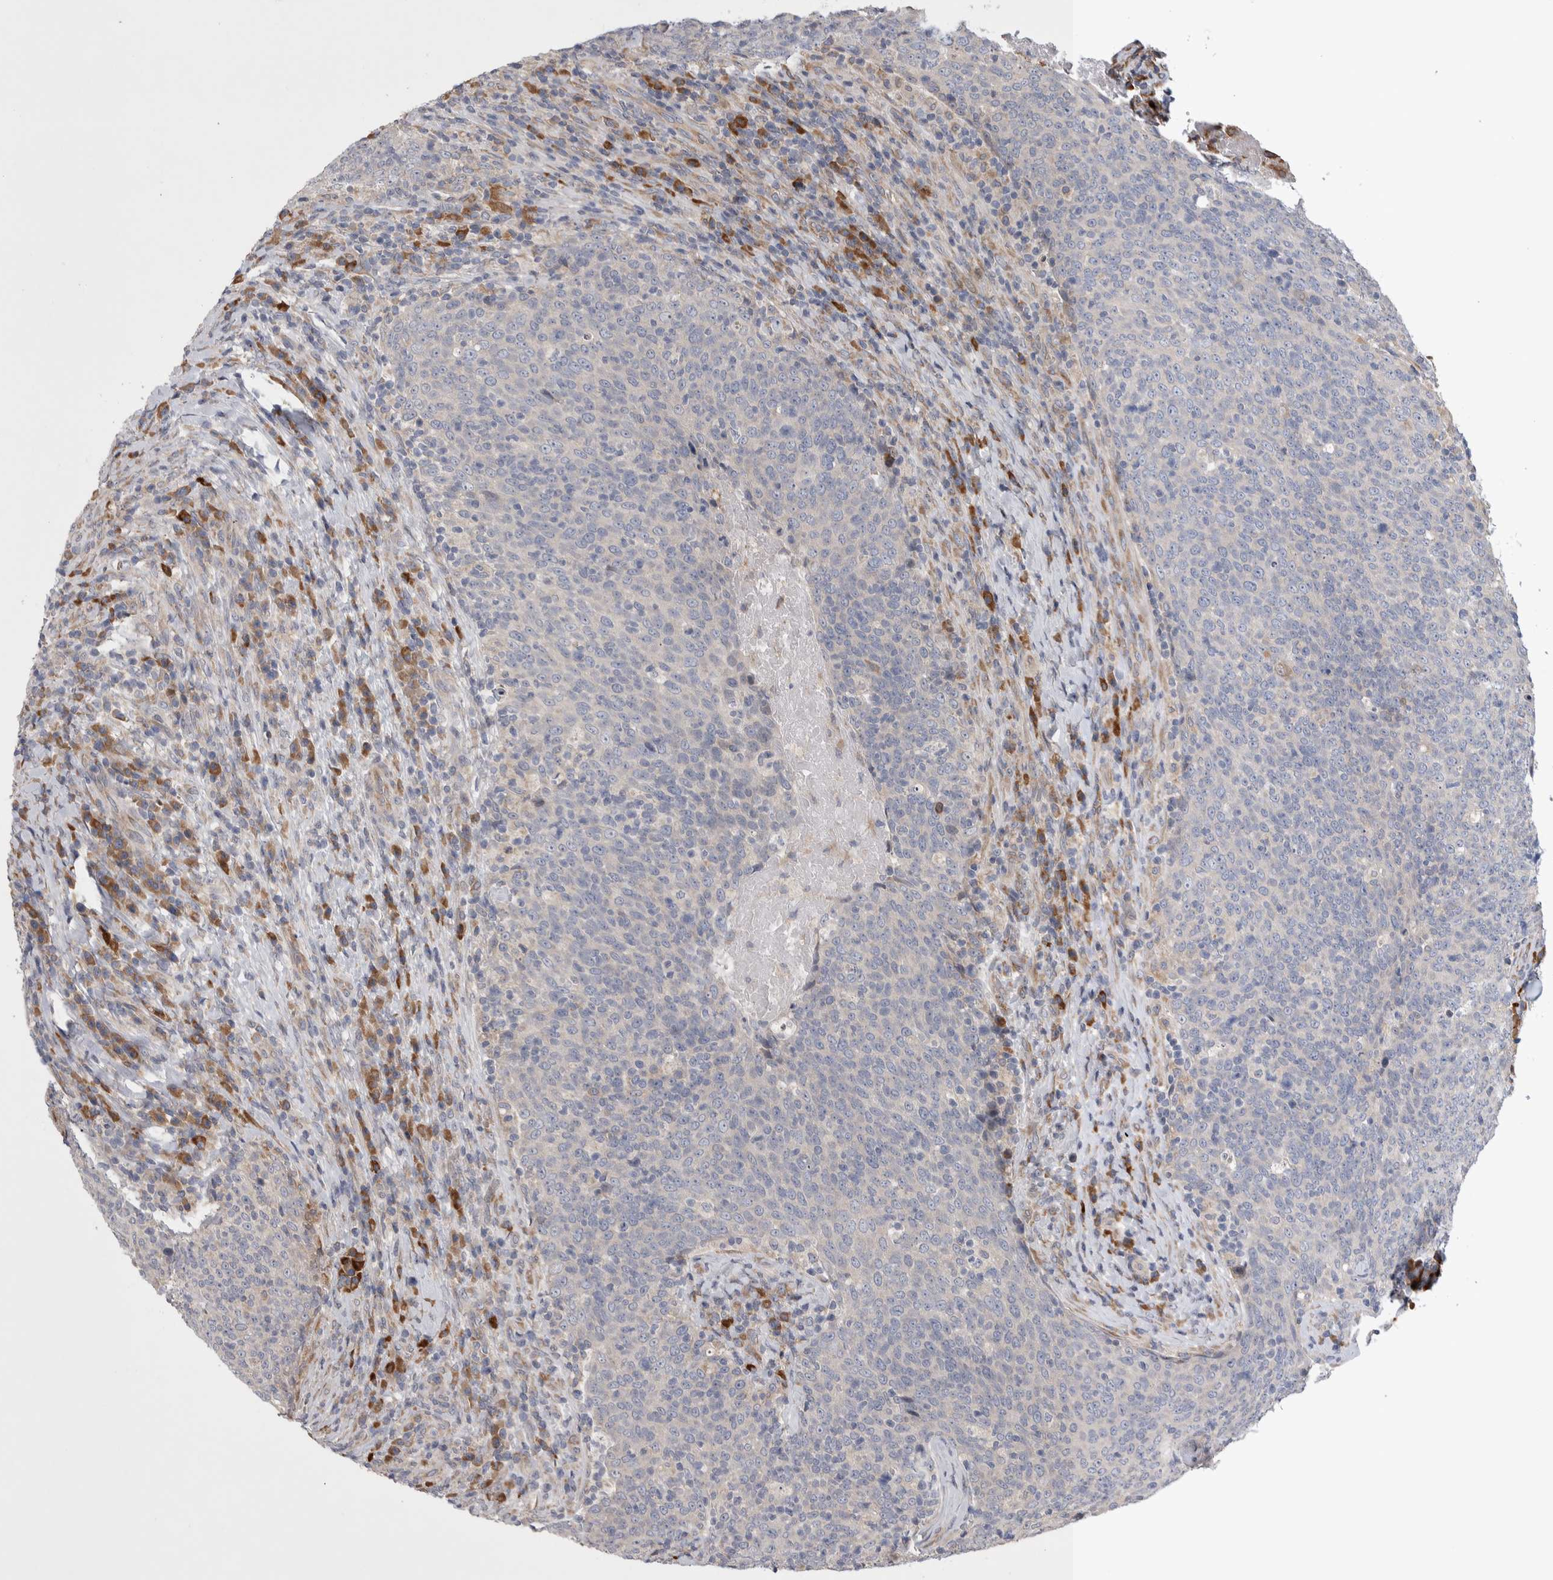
{"staining": {"intensity": "negative", "quantity": "none", "location": "none"}, "tissue": "head and neck cancer", "cell_type": "Tumor cells", "image_type": "cancer", "snomed": [{"axis": "morphology", "description": "Squamous cell carcinoma, NOS"}, {"axis": "morphology", "description": "Squamous cell carcinoma, metastatic, NOS"}, {"axis": "topography", "description": "Lymph node"}, {"axis": "topography", "description": "Head-Neck"}], "caption": "This is a histopathology image of immunohistochemistry (IHC) staining of metastatic squamous cell carcinoma (head and neck), which shows no positivity in tumor cells.", "gene": "IBTK", "patient": {"sex": "male", "age": 62}}